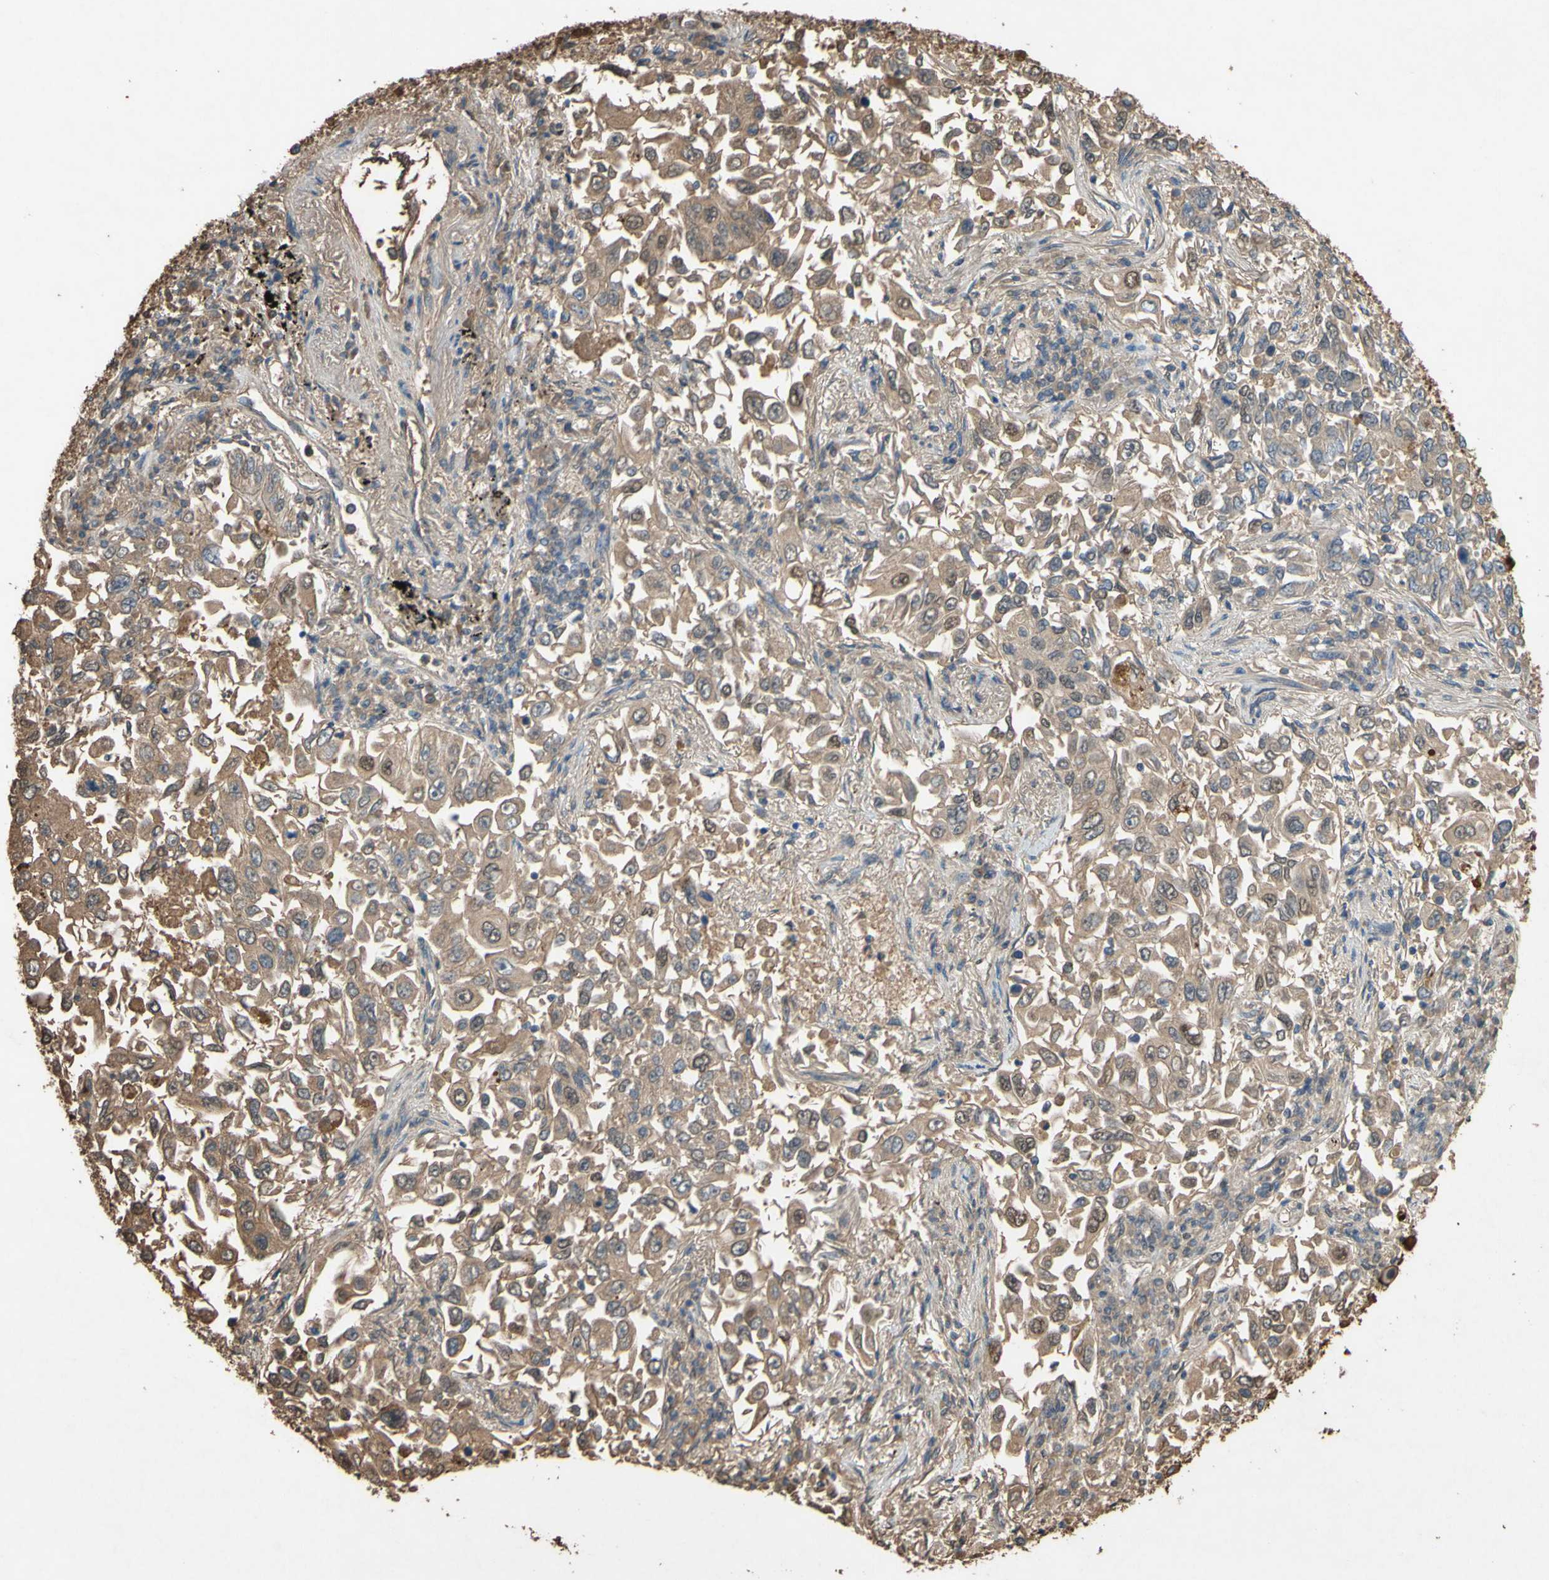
{"staining": {"intensity": "moderate", "quantity": ">75%", "location": "cytoplasmic/membranous"}, "tissue": "lung cancer", "cell_type": "Tumor cells", "image_type": "cancer", "snomed": [{"axis": "morphology", "description": "Adenocarcinoma, NOS"}, {"axis": "topography", "description": "Lung"}], "caption": "High-power microscopy captured an IHC image of lung cancer (adenocarcinoma), revealing moderate cytoplasmic/membranous staining in approximately >75% of tumor cells.", "gene": "PTGDS", "patient": {"sex": "male", "age": 84}}